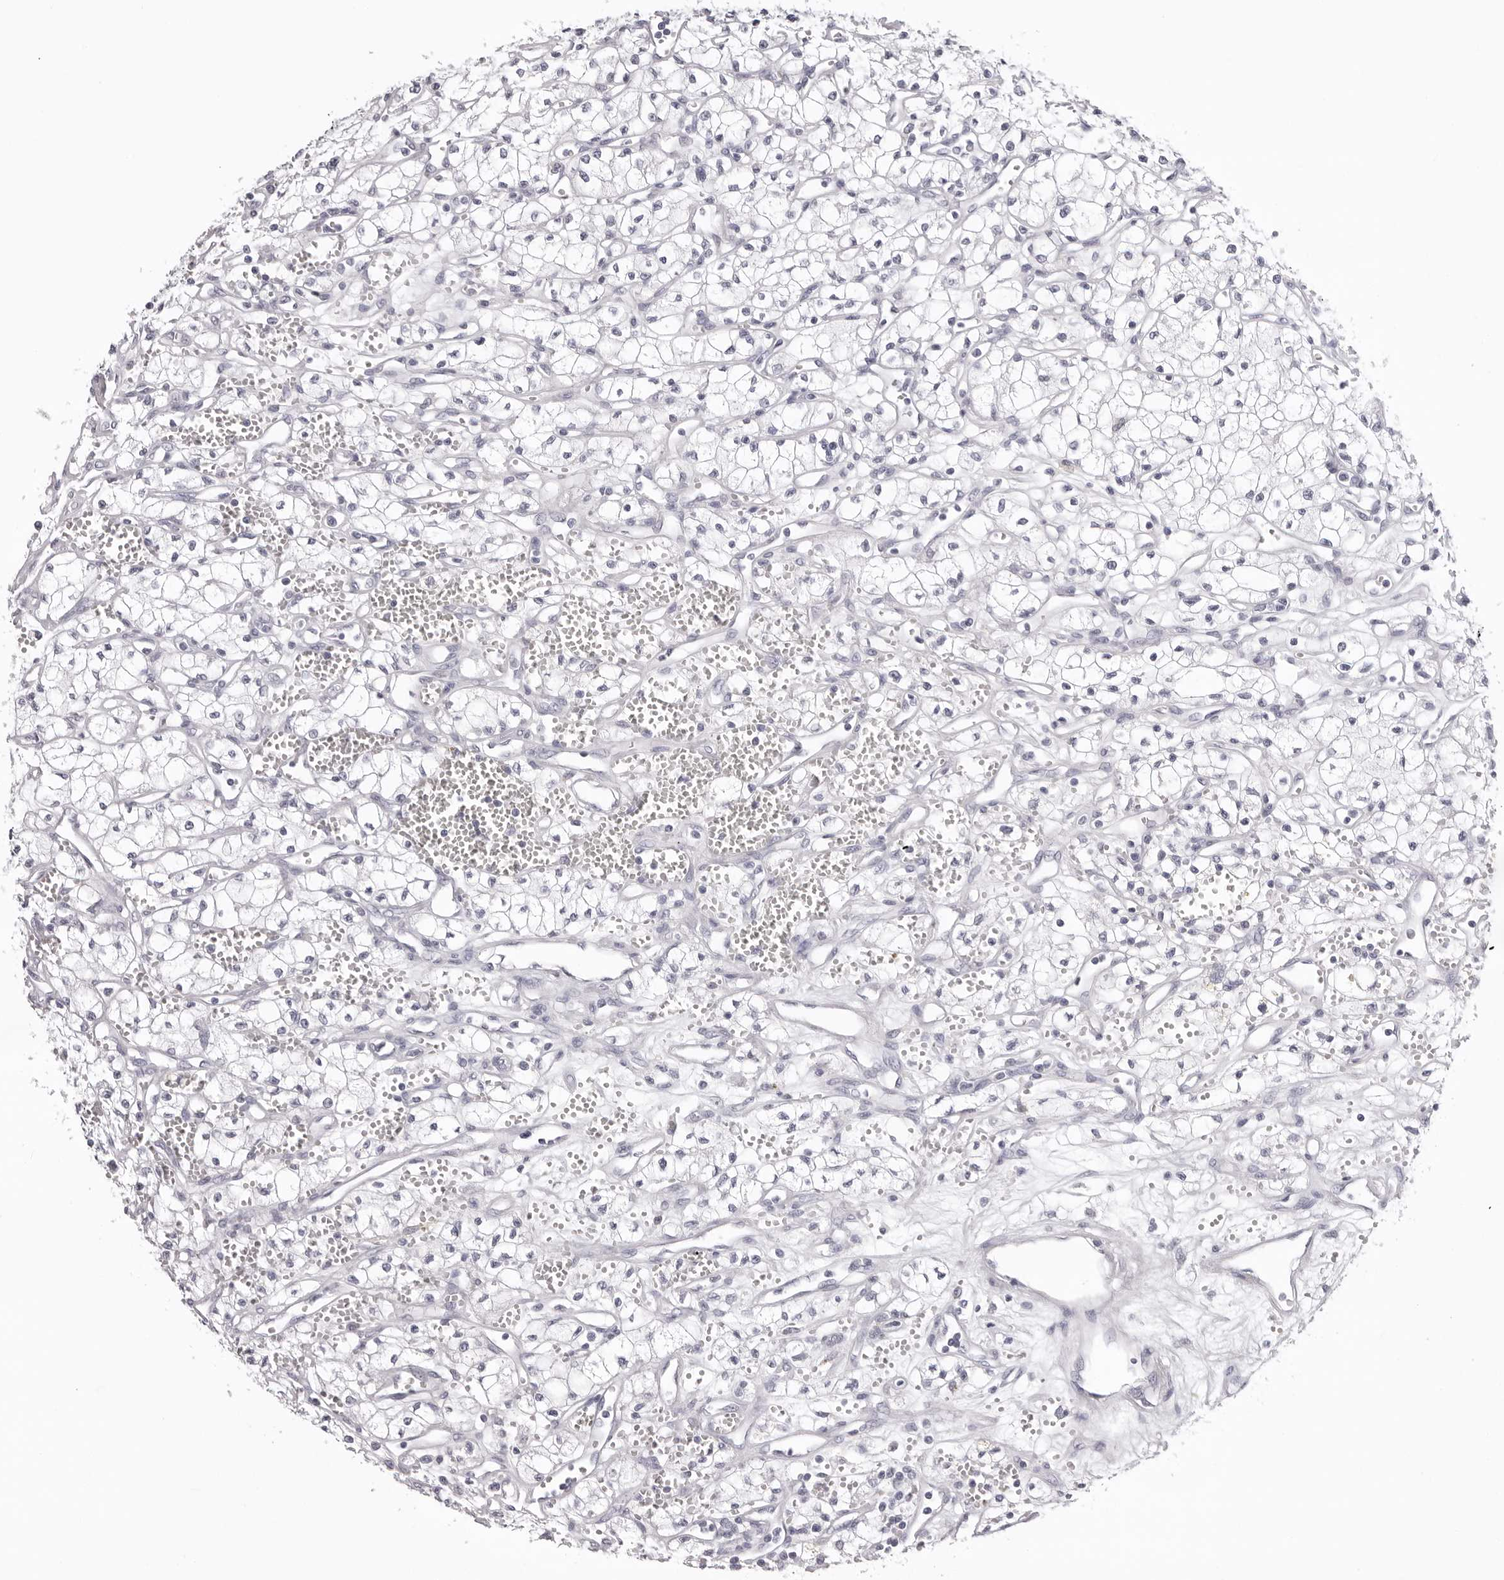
{"staining": {"intensity": "negative", "quantity": "none", "location": "none"}, "tissue": "renal cancer", "cell_type": "Tumor cells", "image_type": "cancer", "snomed": [{"axis": "morphology", "description": "Adenocarcinoma, NOS"}, {"axis": "topography", "description": "Kidney"}], "caption": "Tumor cells are negative for brown protein staining in renal cancer (adenocarcinoma). (DAB (3,3'-diaminobenzidine) immunohistochemistry (IHC), high magnification).", "gene": "CST1", "patient": {"sex": "male", "age": 59}}